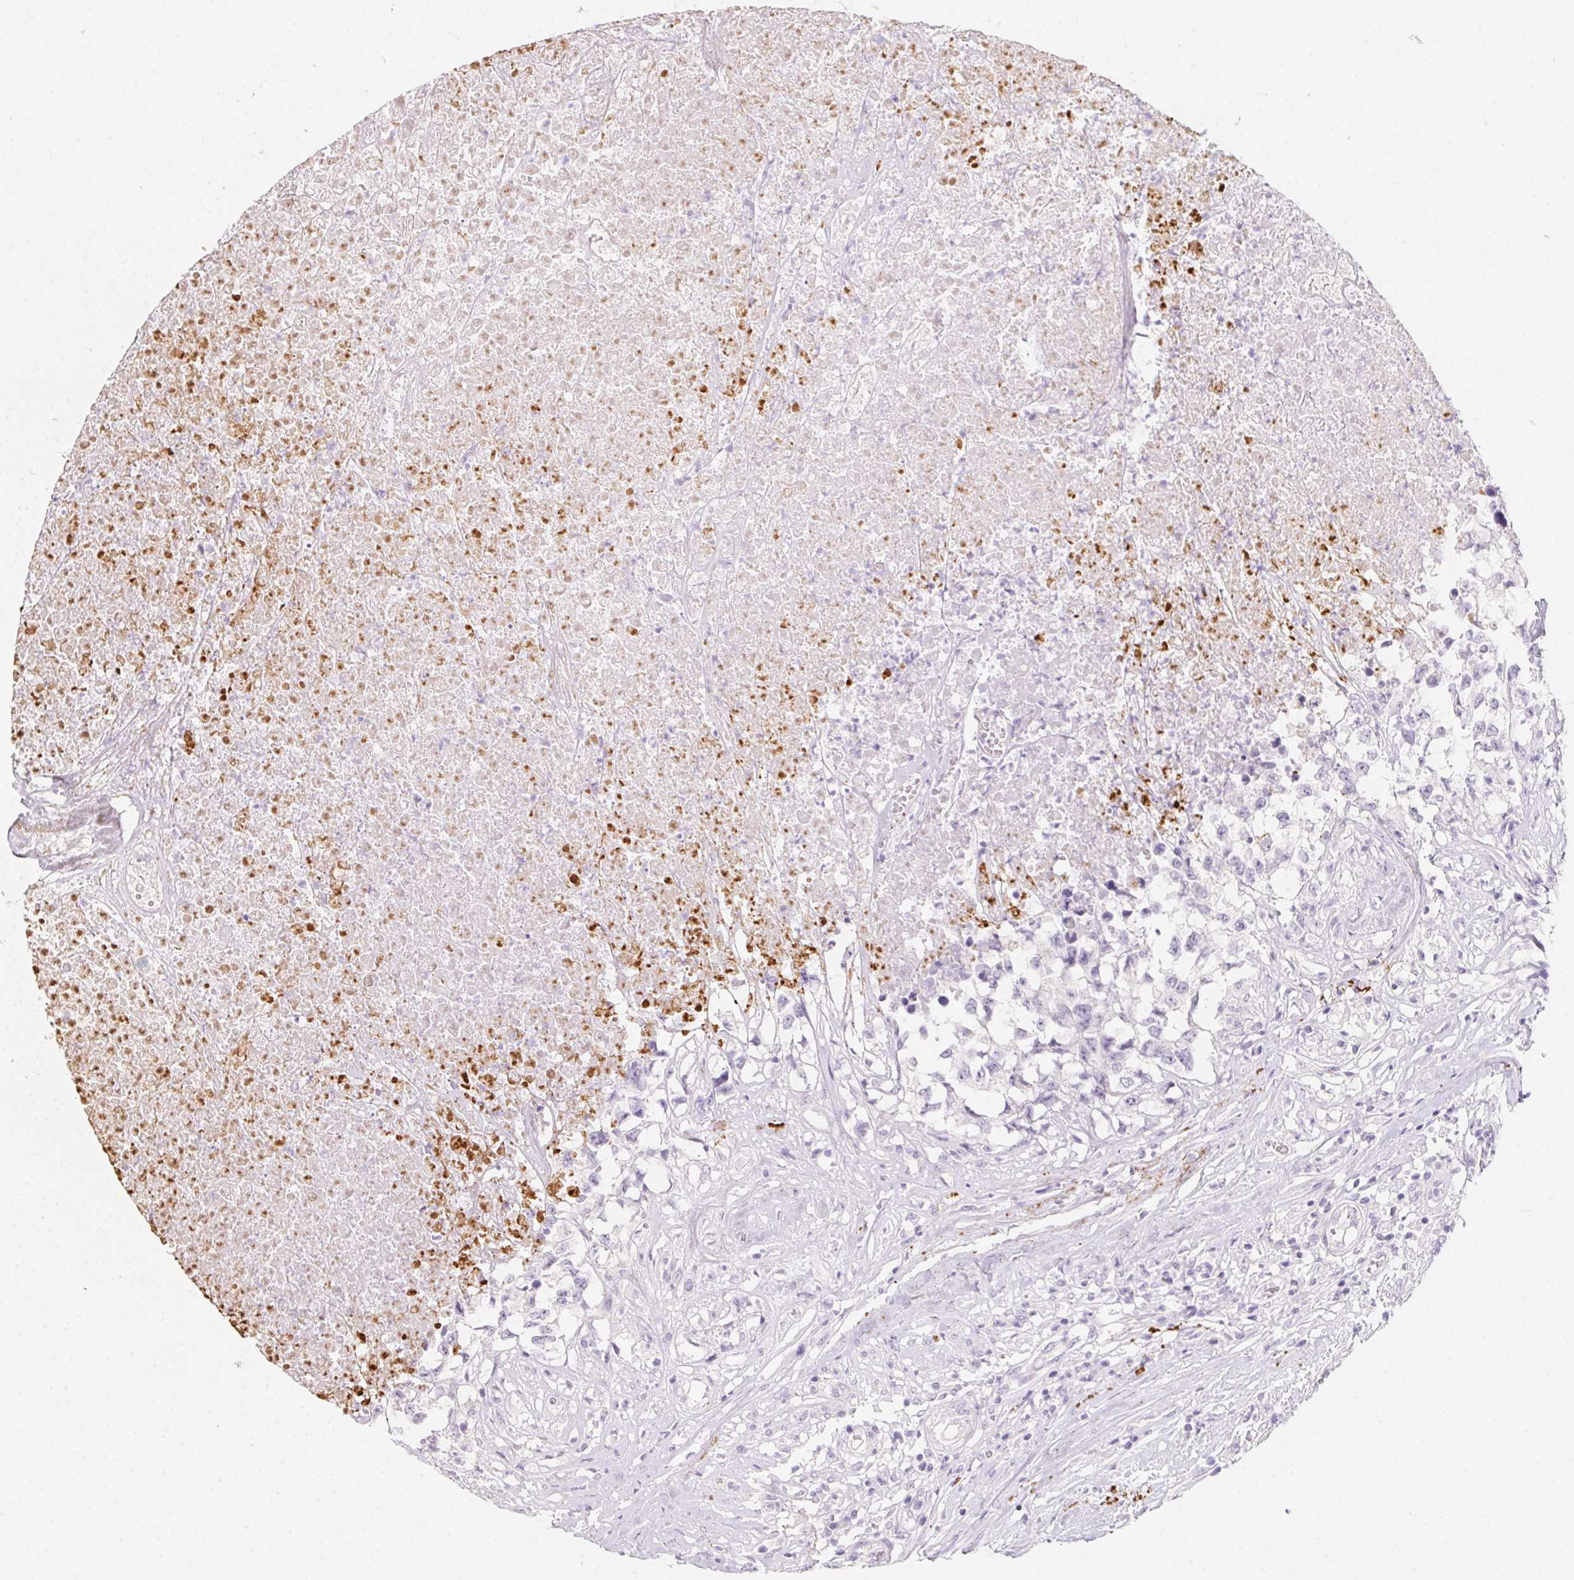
{"staining": {"intensity": "negative", "quantity": "none", "location": "none"}, "tissue": "testis cancer", "cell_type": "Tumor cells", "image_type": "cancer", "snomed": [{"axis": "morphology", "description": "Carcinoma, Embryonal, NOS"}, {"axis": "topography", "description": "Testis"}], "caption": "Tumor cells show no significant protein staining in testis cancer.", "gene": "MYL4", "patient": {"sex": "male", "age": 83}}